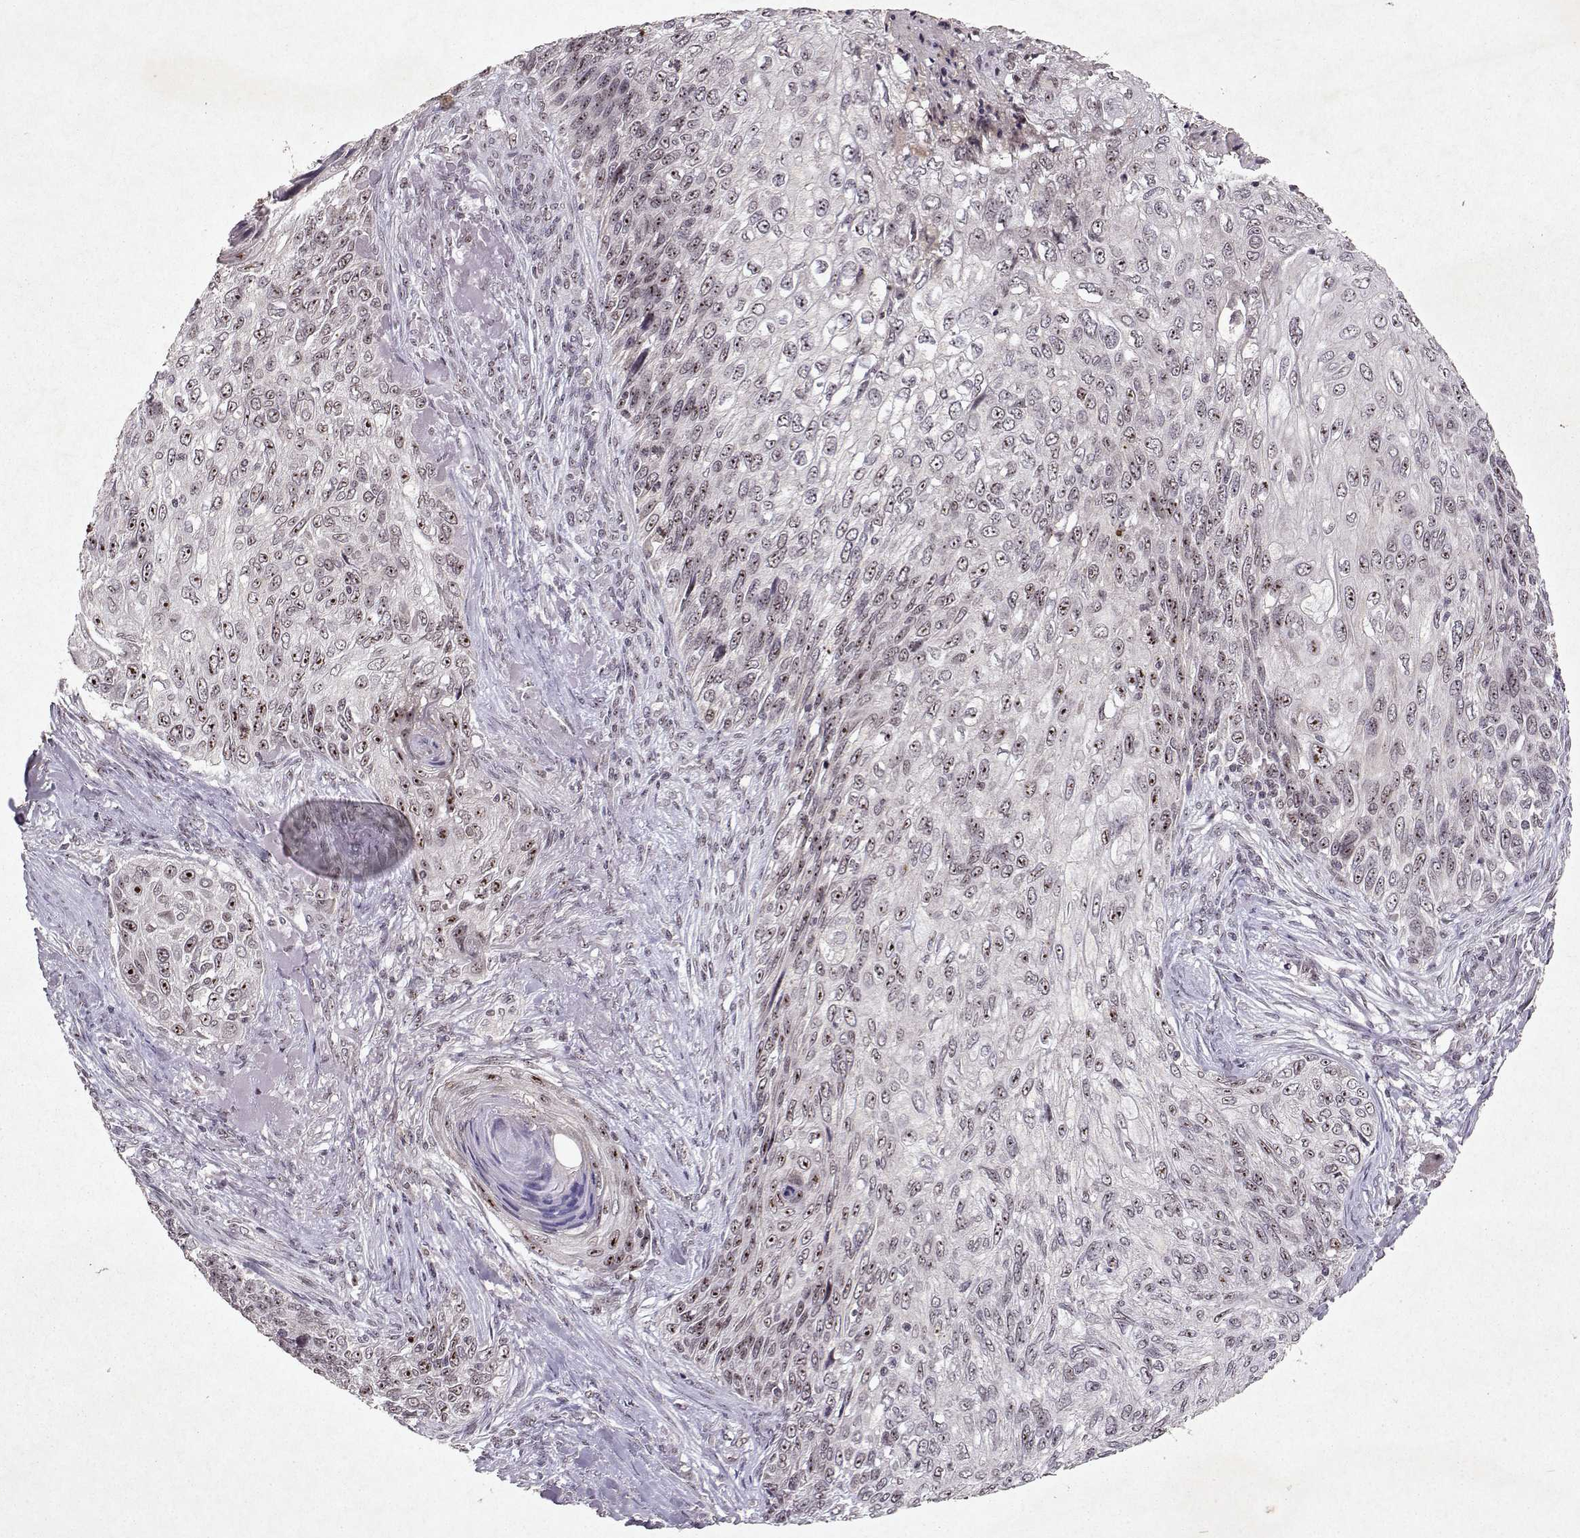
{"staining": {"intensity": "moderate", "quantity": "<25%", "location": "nuclear"}, "tissue": "skin cancer", "cell_type": "Tumor cells", "image_type": "cancer", "snomed": [{"axis": "morphology", "description": "Squamous cell carcinoma, NOS"}, {"axis": "topography", "description": "Skin"}], "caption": "An IHC photomicrograph of neoplastic tissue is shown. Protein staining in brown labels moderate nuclear positivity in skin cancer within tumor cells.", "gene": "DDX56", "patient": {"sex": "male", "age": 92}}